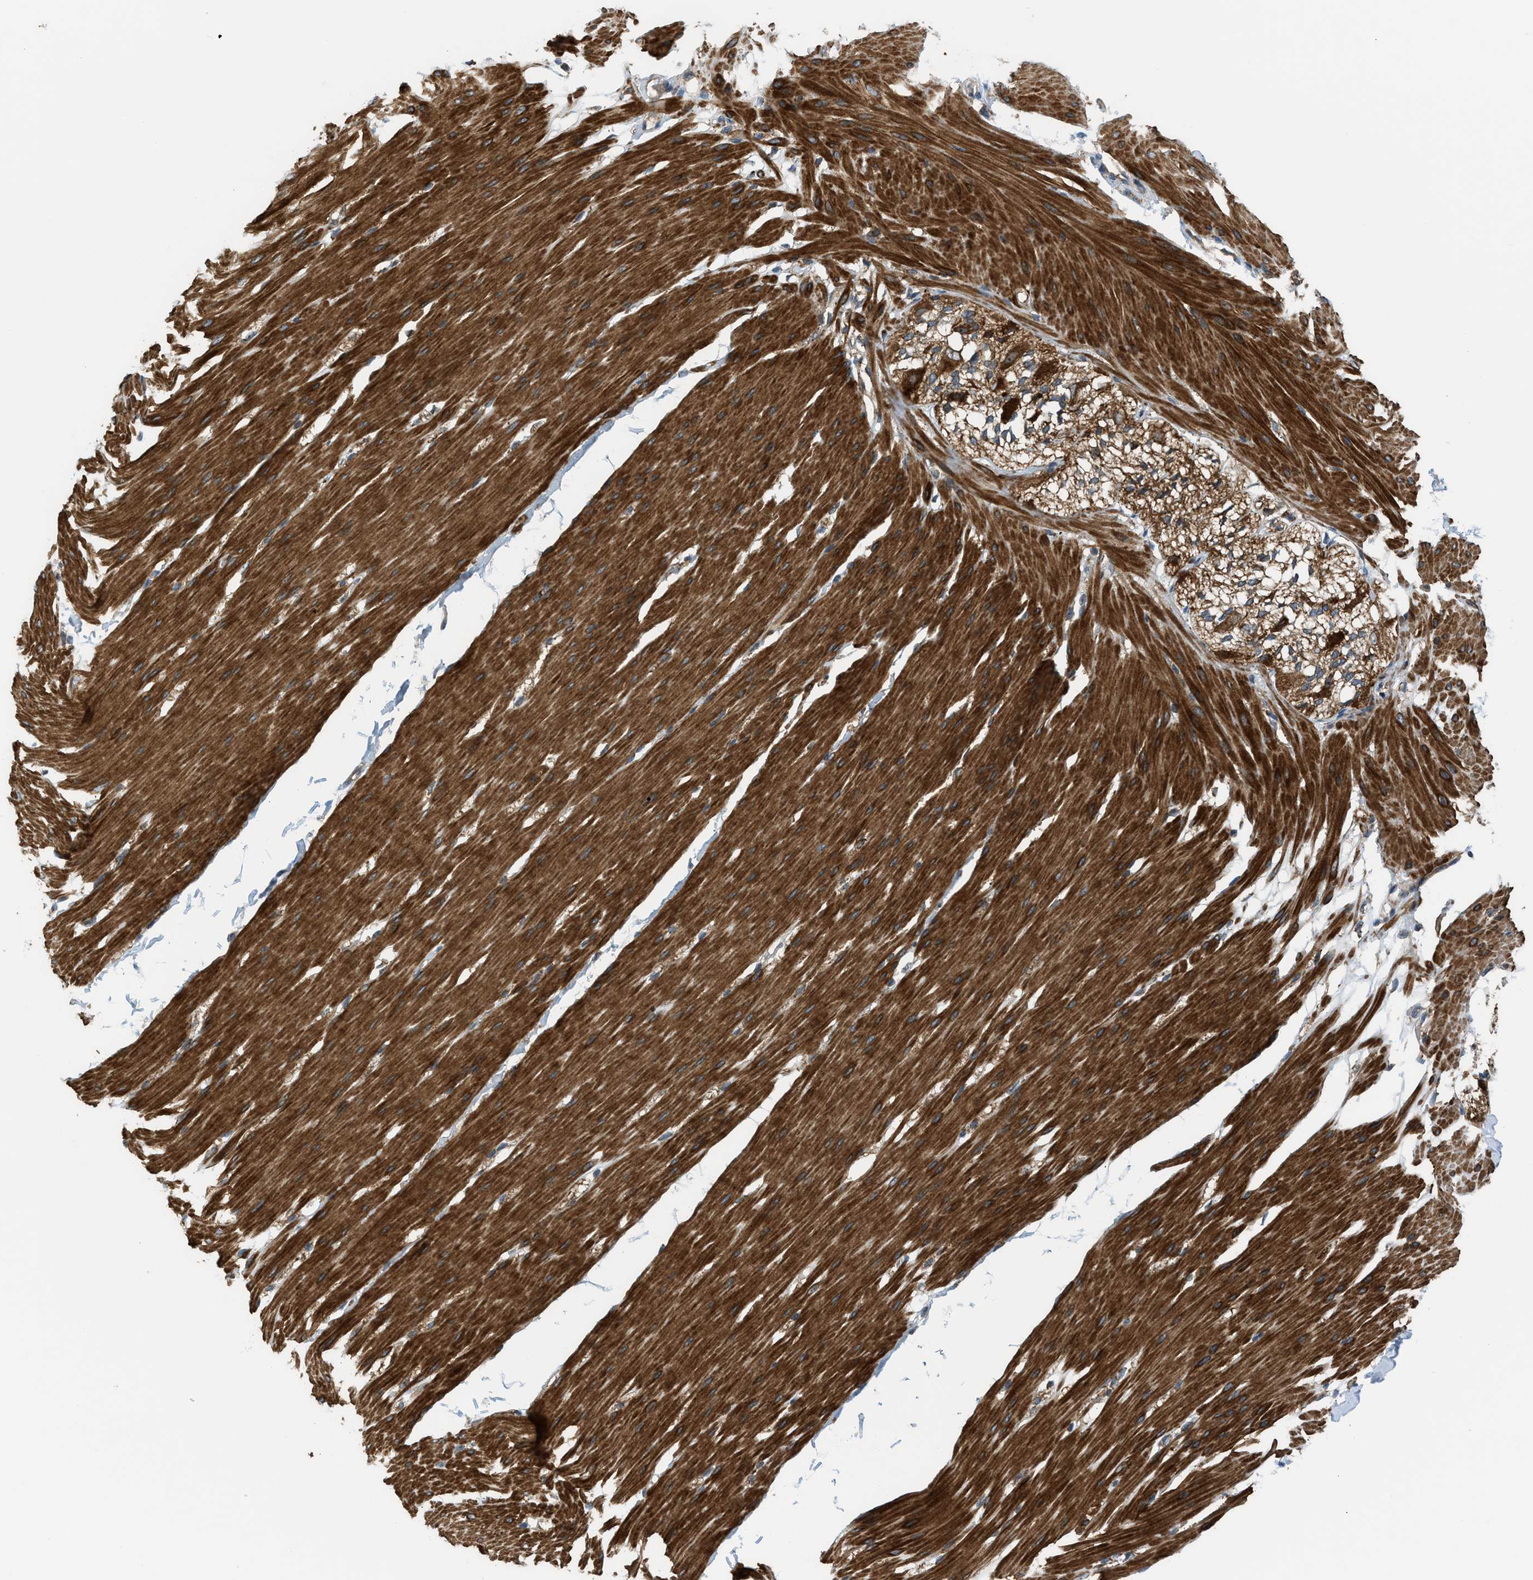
{"staining": {"intensity": "strong", "quantity": ">75%", "location": "cytoplasmic/membranous"}, "tissue": "smooth muscle", "cell_type": "Smooth muscle cells", "image_type": "normal", "snomed": [{"axis": "morphology", "description": "Normal tissue, NOS"}, {"axis": "topography", "description": "Smooth muscle"}, {"axis": "topography", "description": "Colon"}], "caption": "Smooth muscle stained for a protein displays strong cytoplasmic/membranous positivity in smooth muscle cells. (Brightfield microscopy of DAB IHC at high magnification).", "gene": "SESN2", "patient": {"sex": "male", "age": 67}}